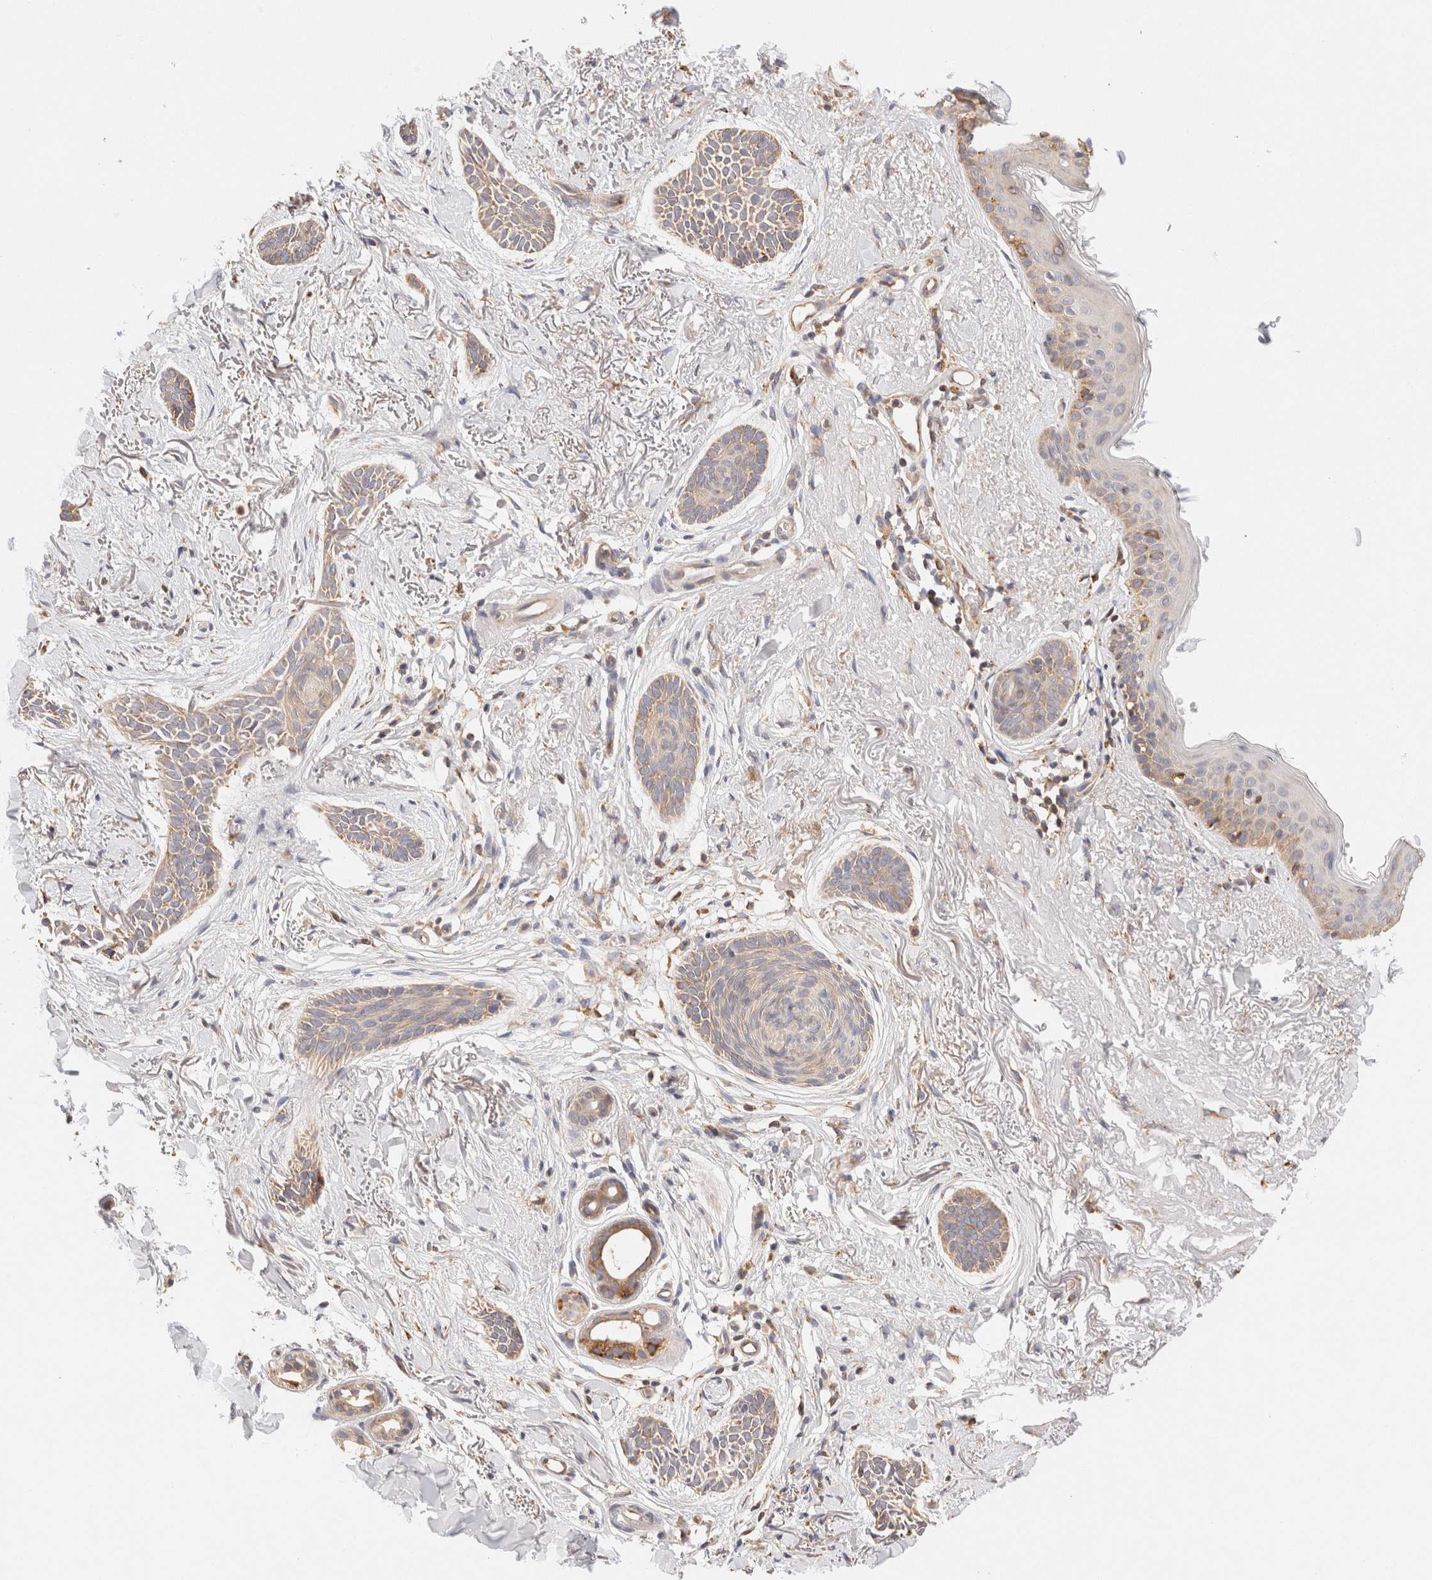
{"staining": {"intensity": "weak", "quantity": "25%-75%", "location": "cytoplasmic/membranous"}, "tissue": "skin cancer", "cell_type": "Tumor cells", "image_type": "cancer", "snomed": [{"axis": "morphology", "description": "Basal cell carcinoma"}, {"axis": "topography", "description": "Skin"}], "caption": "The histopathology image shows immunohistochemical staining of skin cancer. There is weak cytoplasmic/membranous staining is seen in about 25%-75% of tumor cells. The protein of interest is stained brown, and the nuclei are stained in blue (DAB IHC with brightfield microscopy, high magnification).", "gene": "FER", "patient": {"sex": "female", "age": 84}}